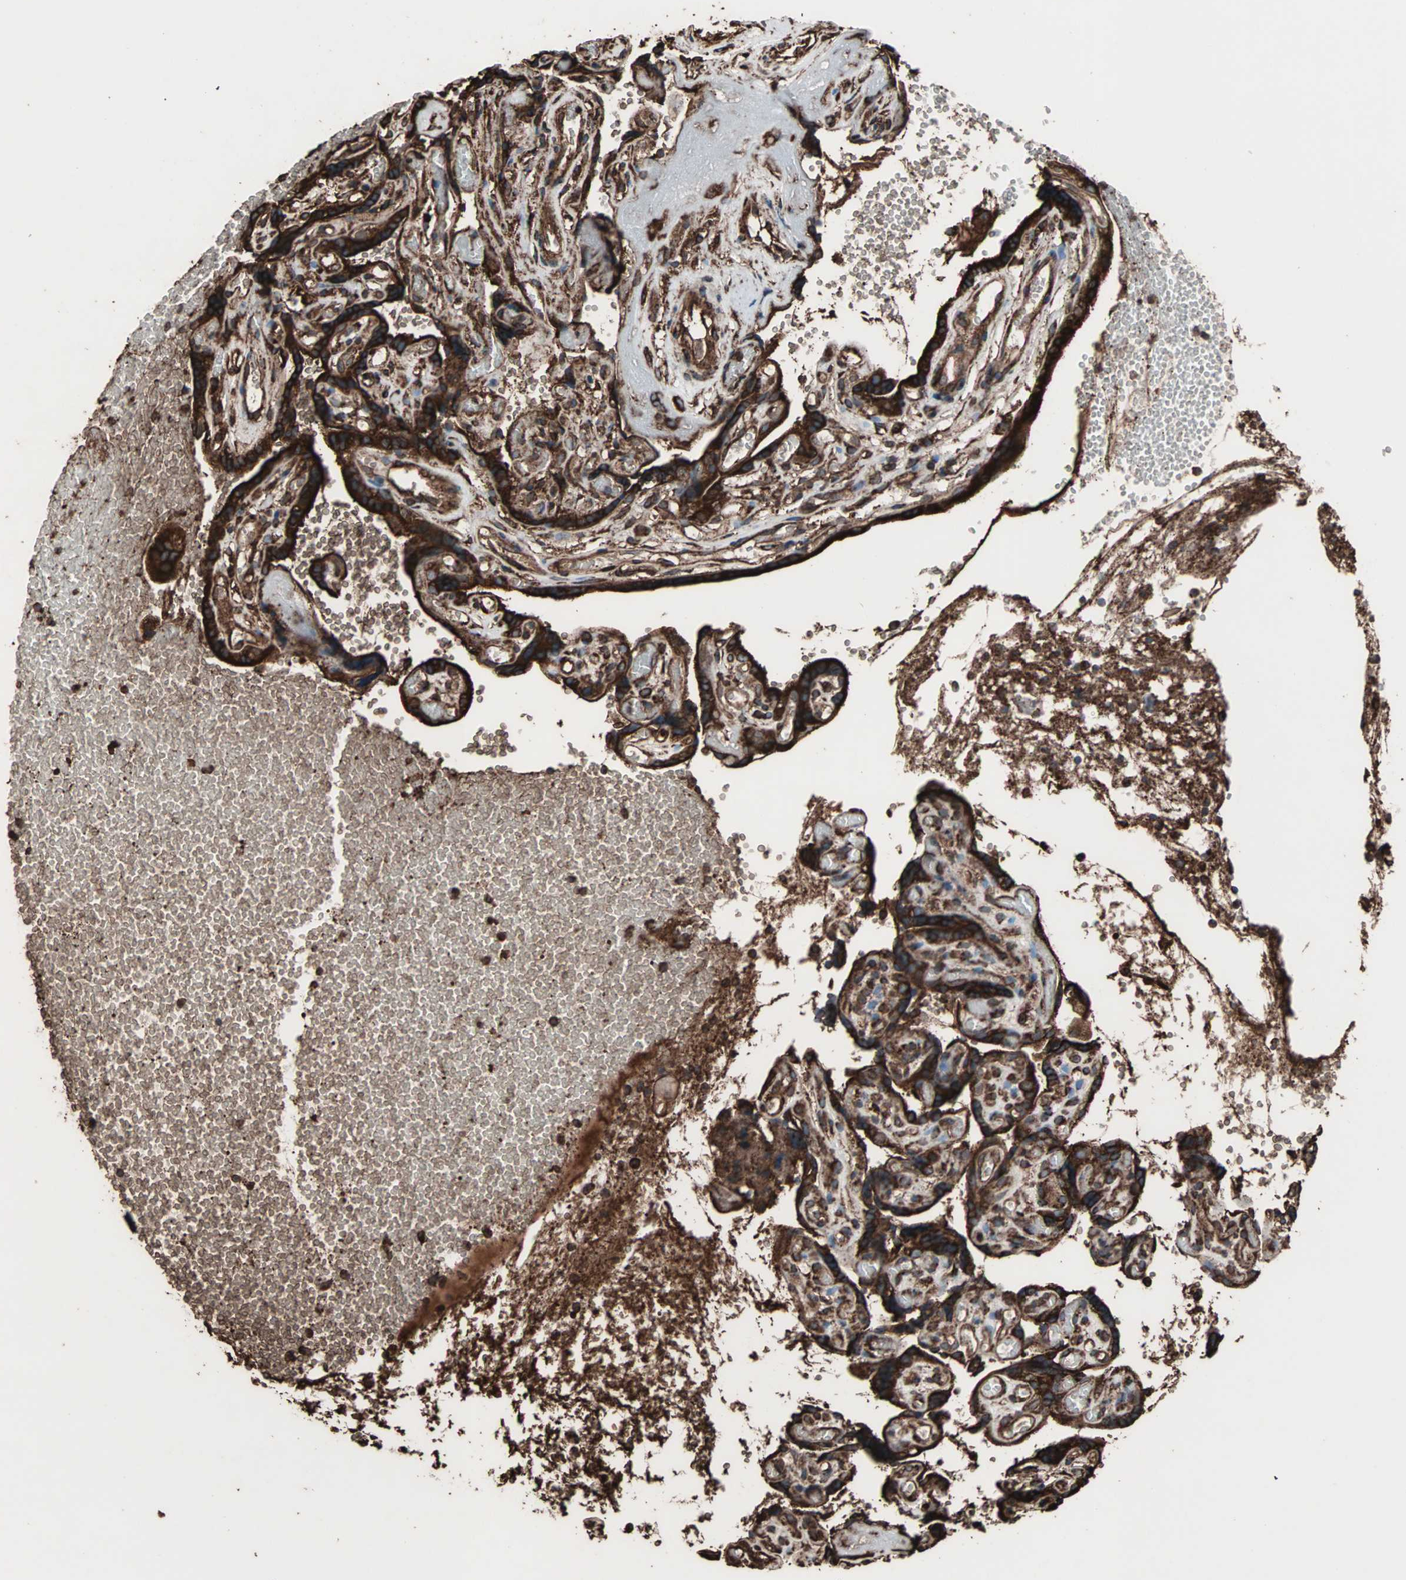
{"staining": {"intensity": "strong", "quantity": ">75%", "location": "cytoplasmic/membranous"}, "tissue": "placenta", "cell_type": "Decidual cells", "image_type": "normal", "snomed": [{"axis": "morphology", "description": "Normal tissue, NOS"}, {"axis": "topography", "description": "Placenta"}], "caption": "IHC micrograph of benign human placenta stained for a protein (brown), which demonstrates high levels of strong cytoplasmic/membranous staining in approximately >75% of decidual cells.", "gene": "HSP90B1", "patient": {"sex": "female", "age": 30}}